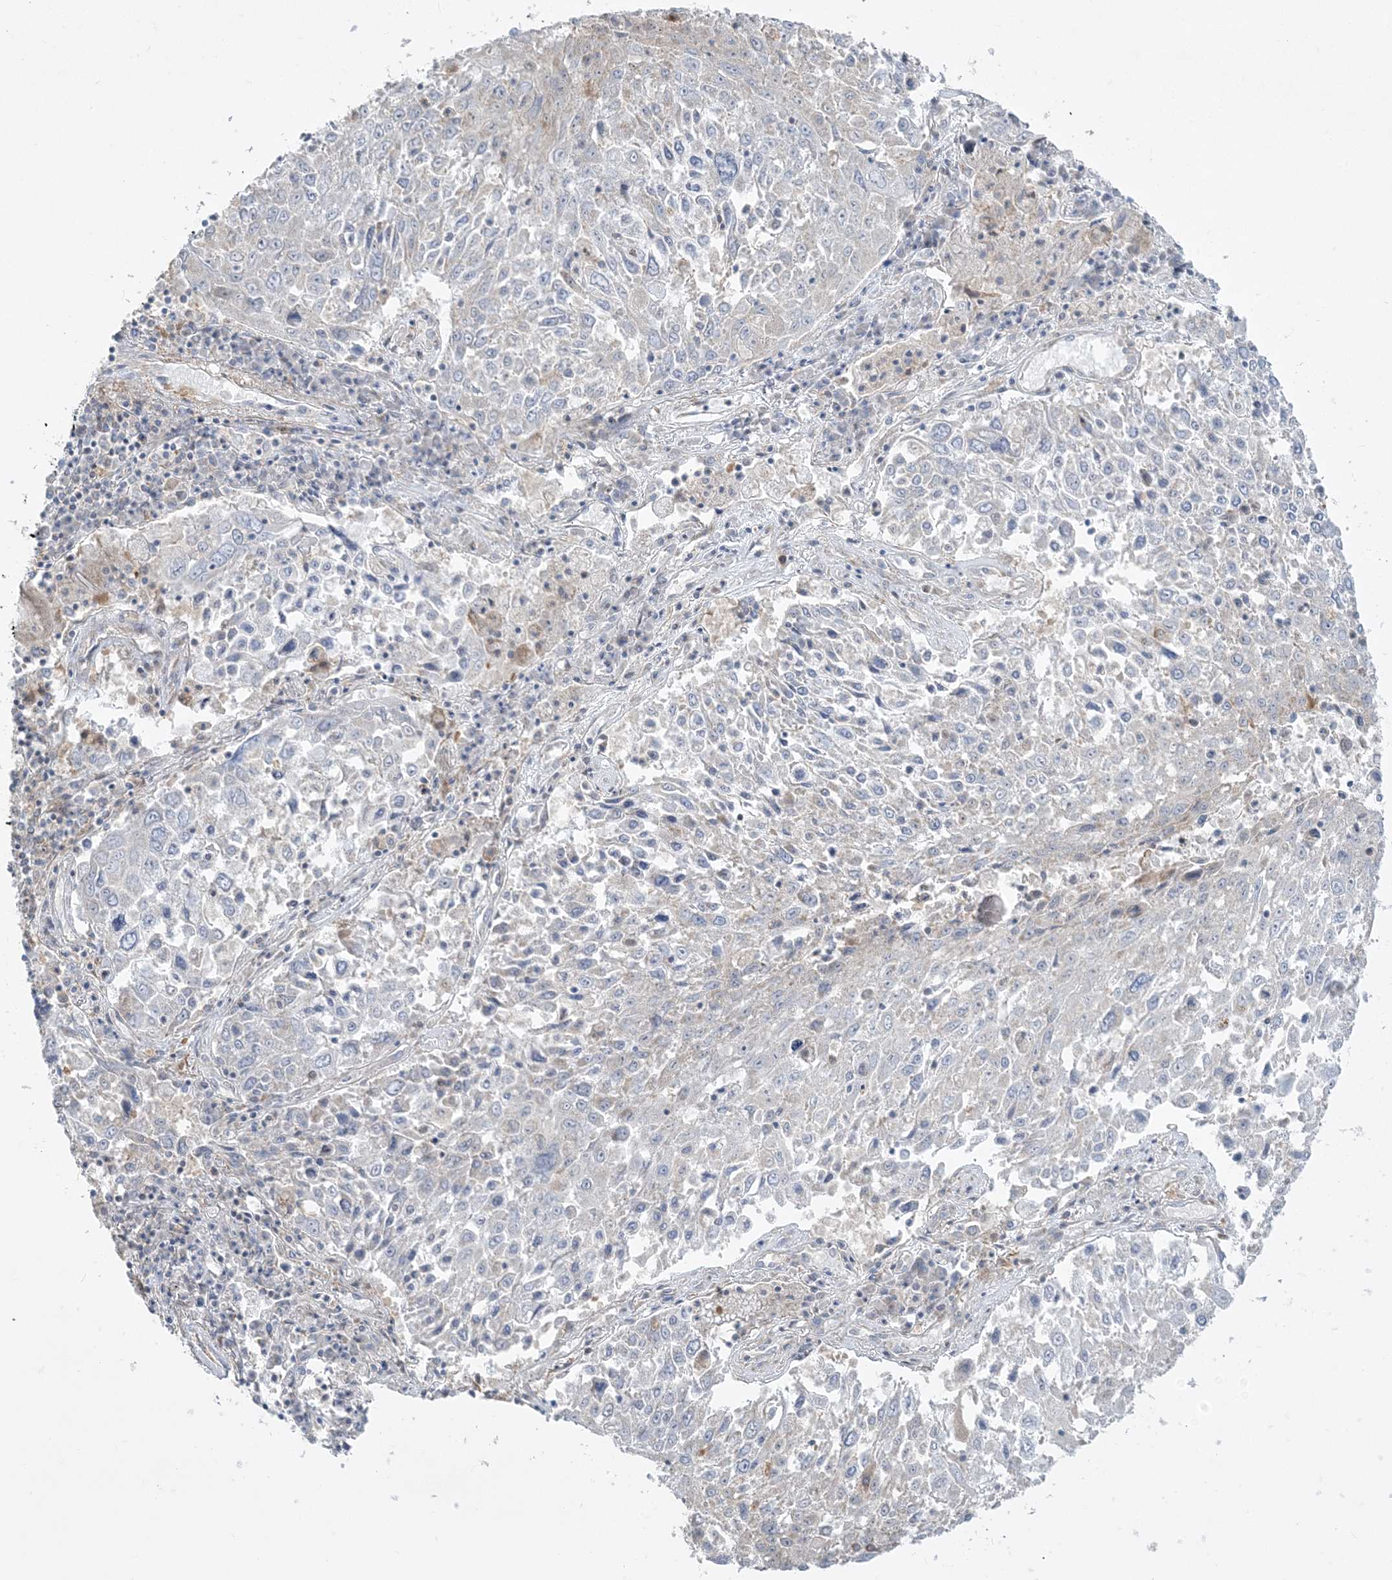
{"staining": {"intensity": "negative", "quantity": "none", "location": "none"}, "tissue": "lung cancer", "cell_type": "Tumor cells", "image_type": "cancer", "snomed": [{"axis": "morphology", "description": "Squamous cell carcinoma, NOS"}, {"axis": "topography", "description": "Lung"}], "caption": "This is an immunohistochemistry histopathology image of human lung cancer (squamous cell carcinoma). There is no staining in tumor cells.", "gene": "ZC3H6", "patient": {"sex": "male", "age": 65}}